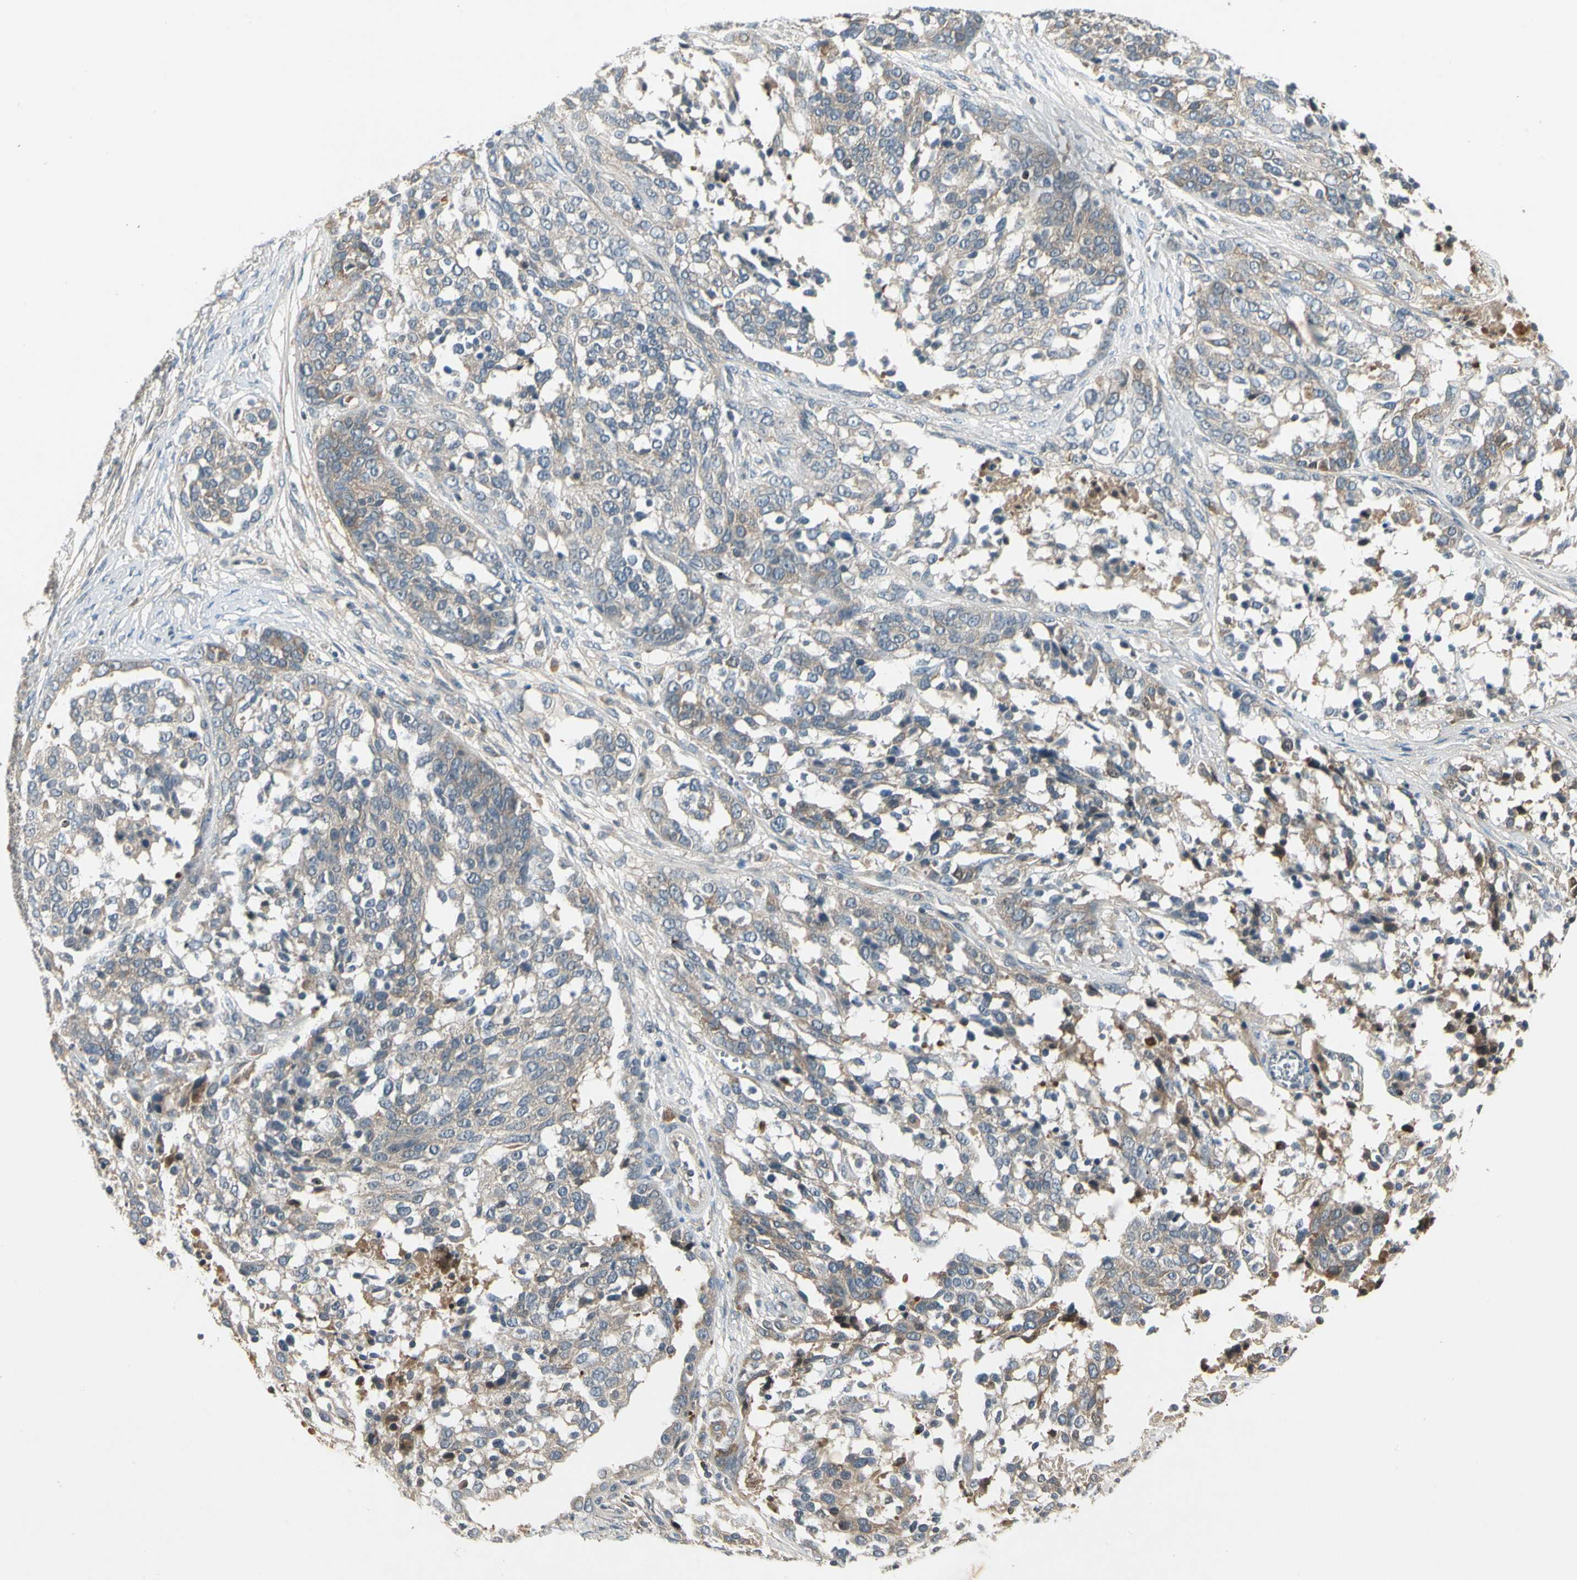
{"staining": {"intensity": "weak", "quantity": "<25%", "location": "cytoplasmic/membranous"}, "tissue": "ovarian cancer", "cell_type": "Tumor cells", "image_type": "cancer", "snomed": [{"axis": "morphology", "description": "Cystadenocarcinoma, serous, NOS"}, {"axis": "topography", "description": "Ovary"}], "caption": "IHC micrograph of human ovarian serous cystadenocarcinoma stained for a protein (brown), which shows no expression in tumor cells.", "gene": "CCL4", "patient": {"sex": "female", "age": 44}}